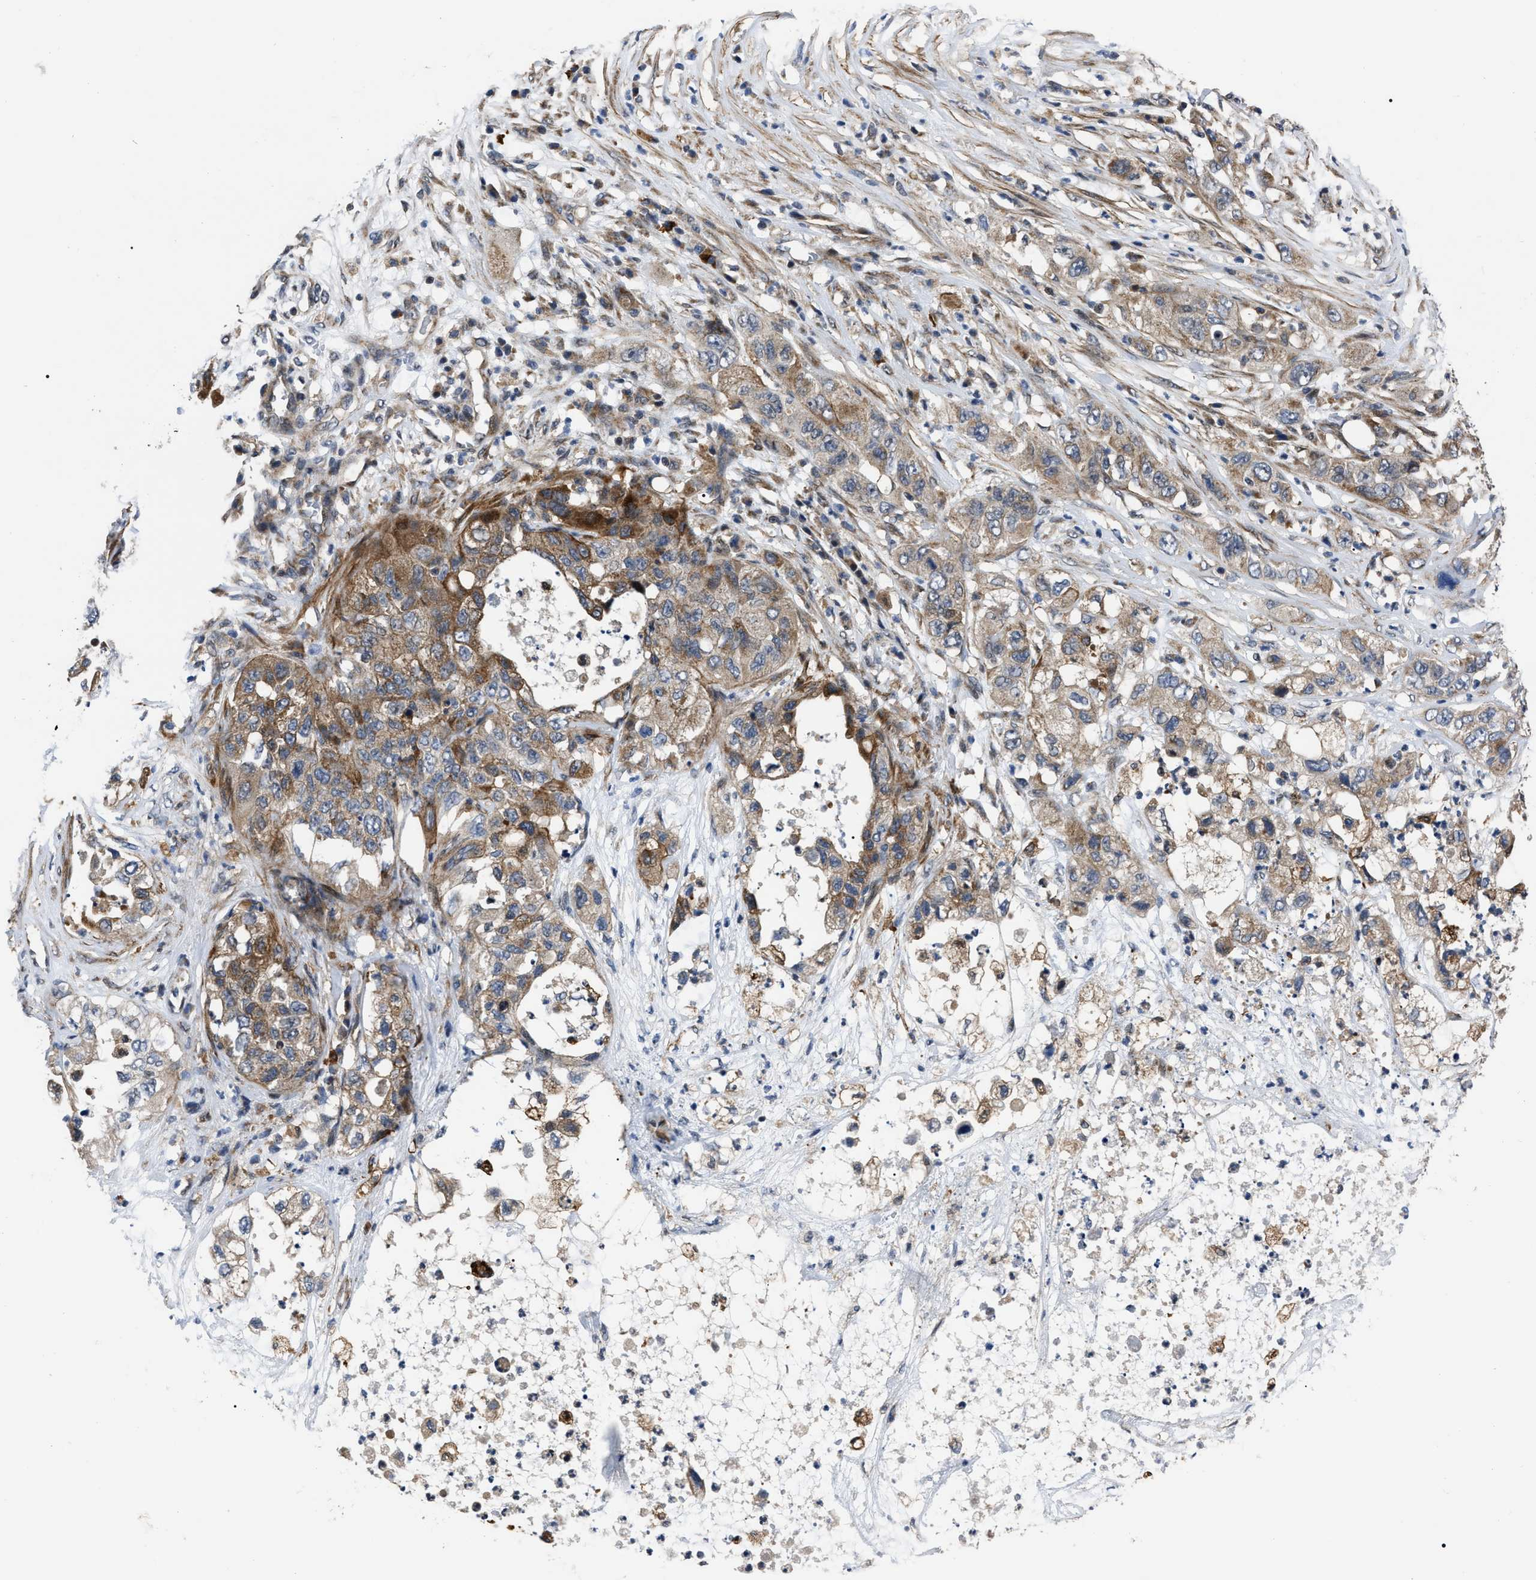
{"staining": {"intensity": "moderate", "quantity": ">75%", "location": "cytoplasmic/membranous"}, "tissue": "pancreatic cancer", "cell_type": "Tumor cells", "image_type": "cancer", "snomed": [{"axis": "morphology", "description": "Adenocarcinoma, NOS"}, {"axis": "topography", "description": "Pancreas"}], "caption": "Immunohistochemistry of human pancreatic cancer displays medium levels of moderate cytoplasmic/membranous staining in about >75% of tumor cells. (brown staining indicates protein expression, while blue staining denotes nuclei).", "gene": "PPWD1", "patient": {"sex": "female", "age": 78}}